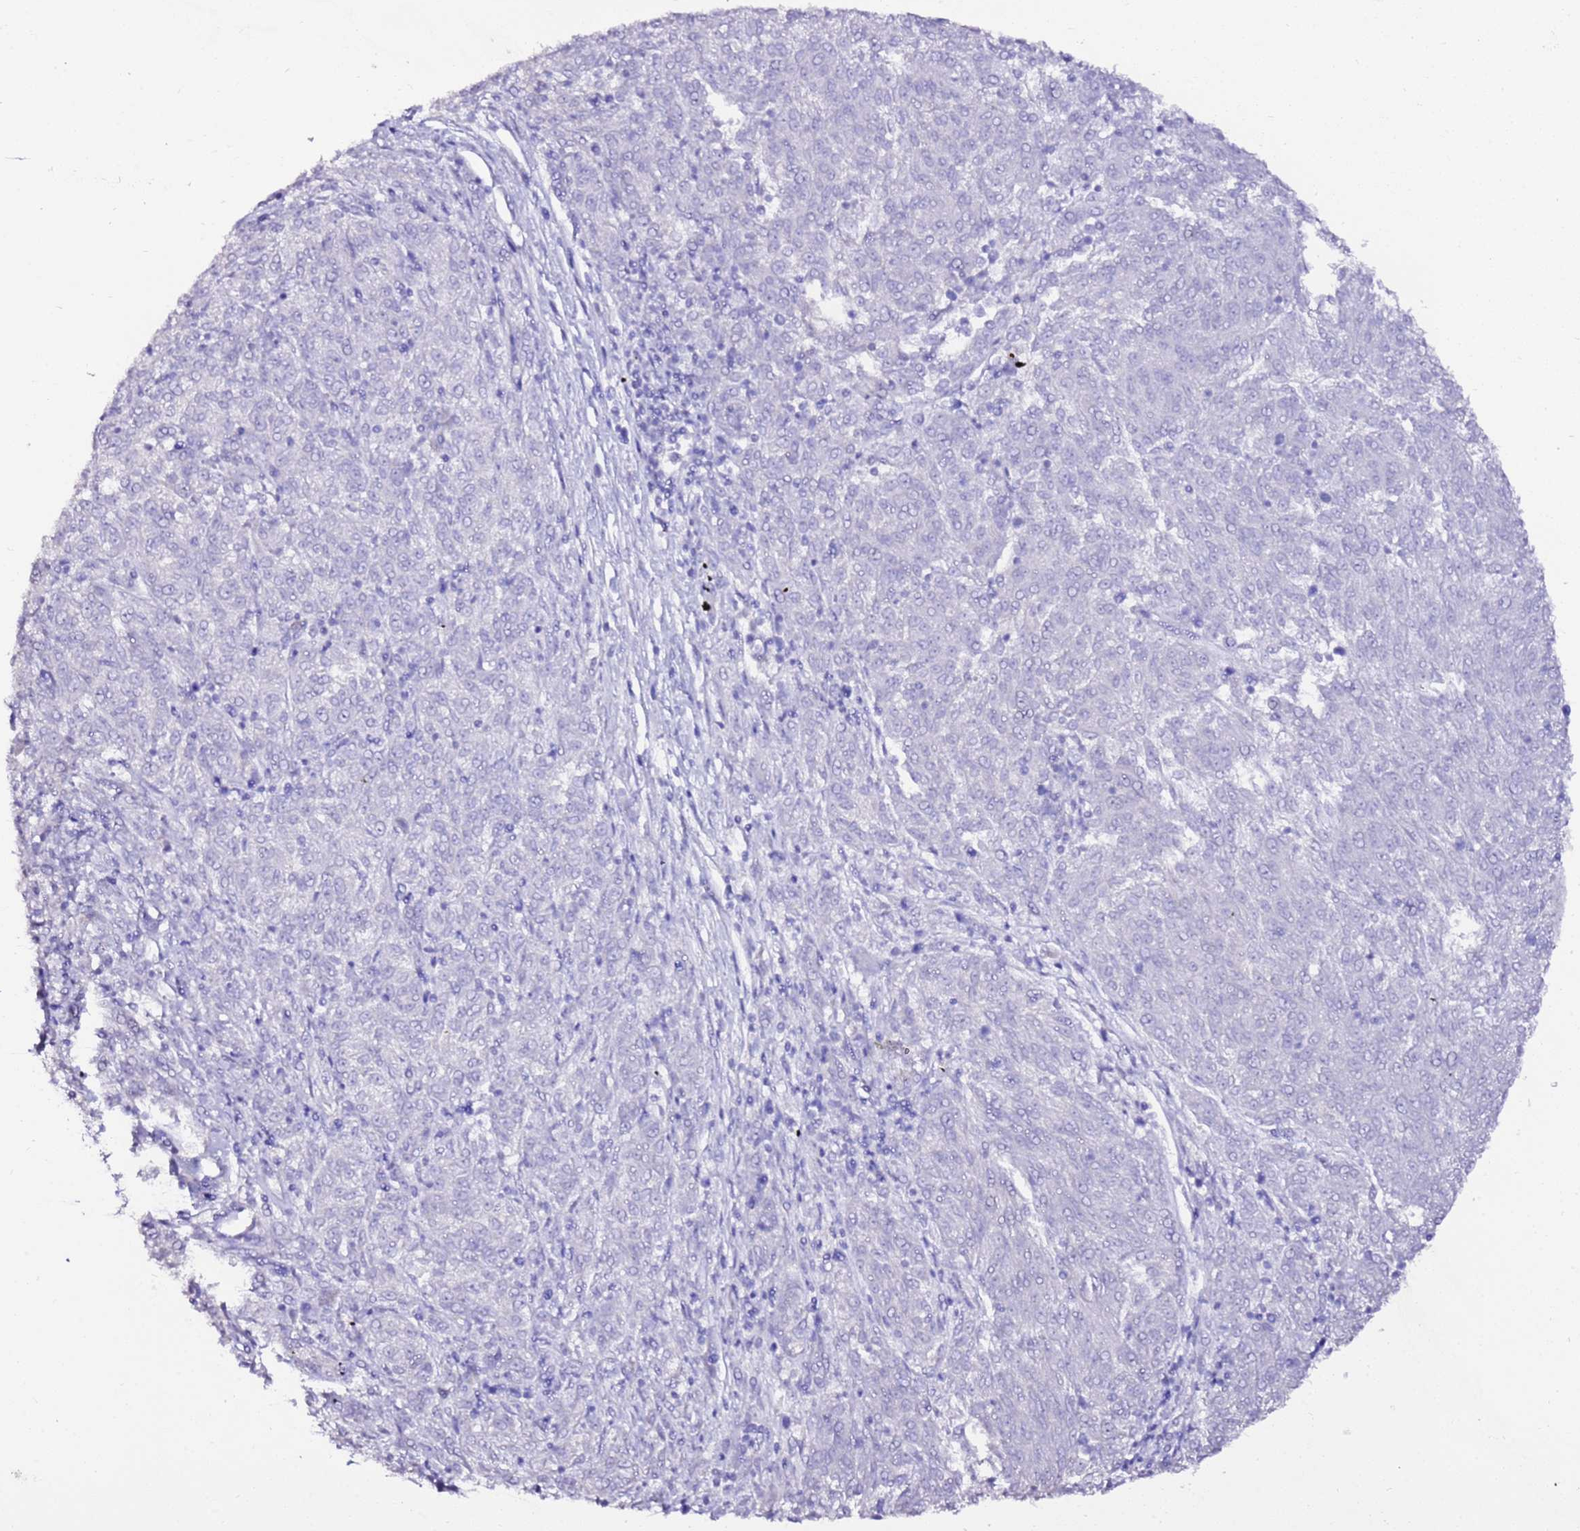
{"staining": {"intensity": "negative", "quantity": "none", "location": "none"}, "tissue": "melanoma", "cell_type": "Tumor cells", "image_type": "cancer", "snomed": [{"axis": "morphology", "description": "Malignant melanoma, NOS"}, {"axis": "topography", "description": "Skin"}], "caption": "Malignant melanoma was stained to show a protein in brown. There is no significant expression in tumor cells. (DAB (3,3'-diaminobenzidine) IHC visualized using brightfield microscopy, high magnification).", "gene": "ART5", "patient": {"sex": "female", "age": 72}}